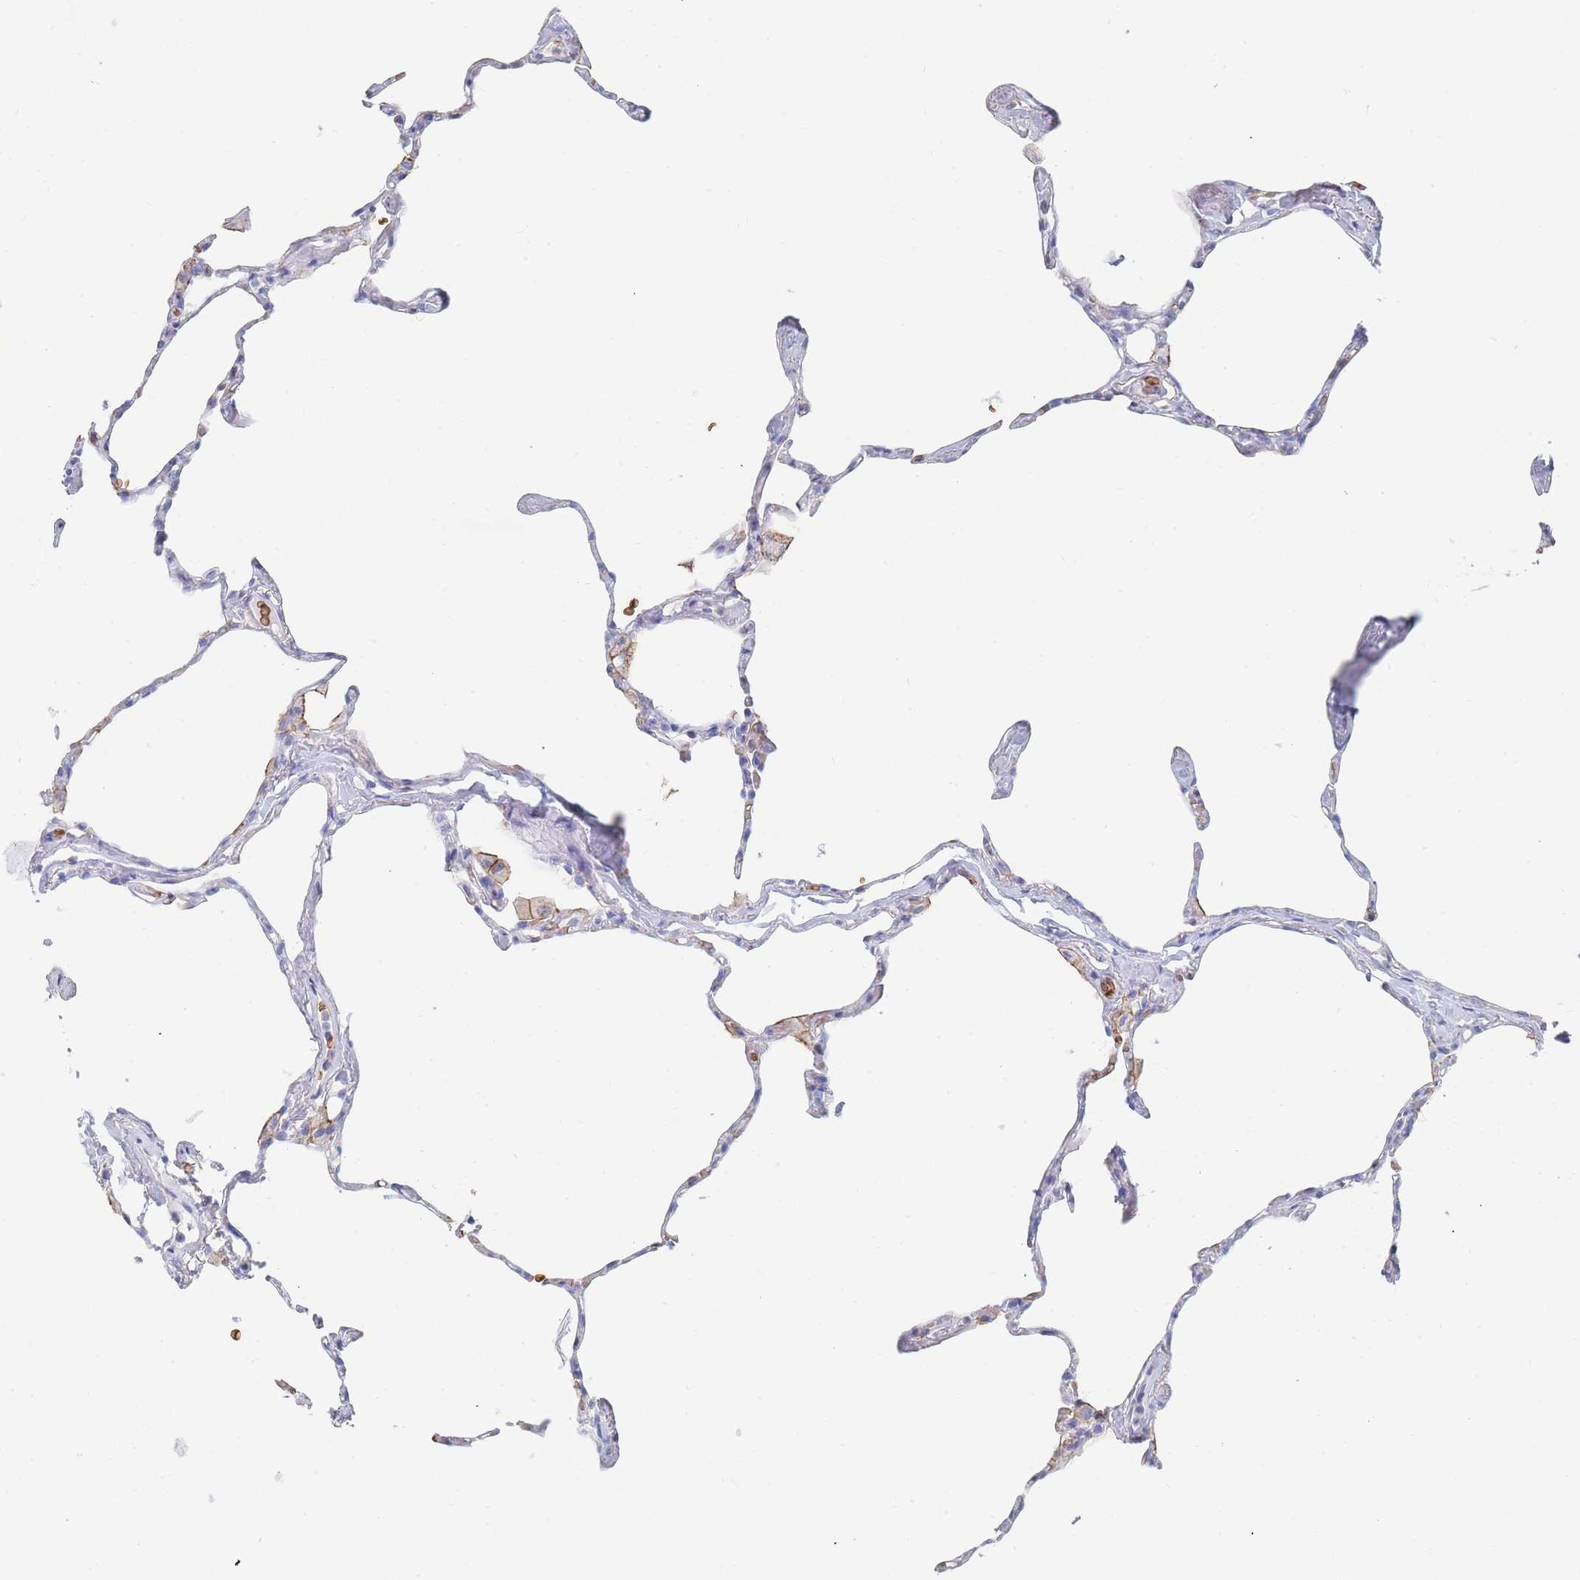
{"staining": {"intensity": "negative", "quantity": "none", "location": "none"}, "tissue": "lung", "cell_type": "Alveolar cells", "image_type": "normal", "snomed": [{"axis": "morphology", "description": "Normal tissue, NOS"}, {"axis": "topography", "description": "Lung"}], "caption": "This is an IHC histopathology image of normal human lung. There is no expression in alveolar cells.", "gene": "SLC2A1", "patient": {"sex": "male", "age": 65}}